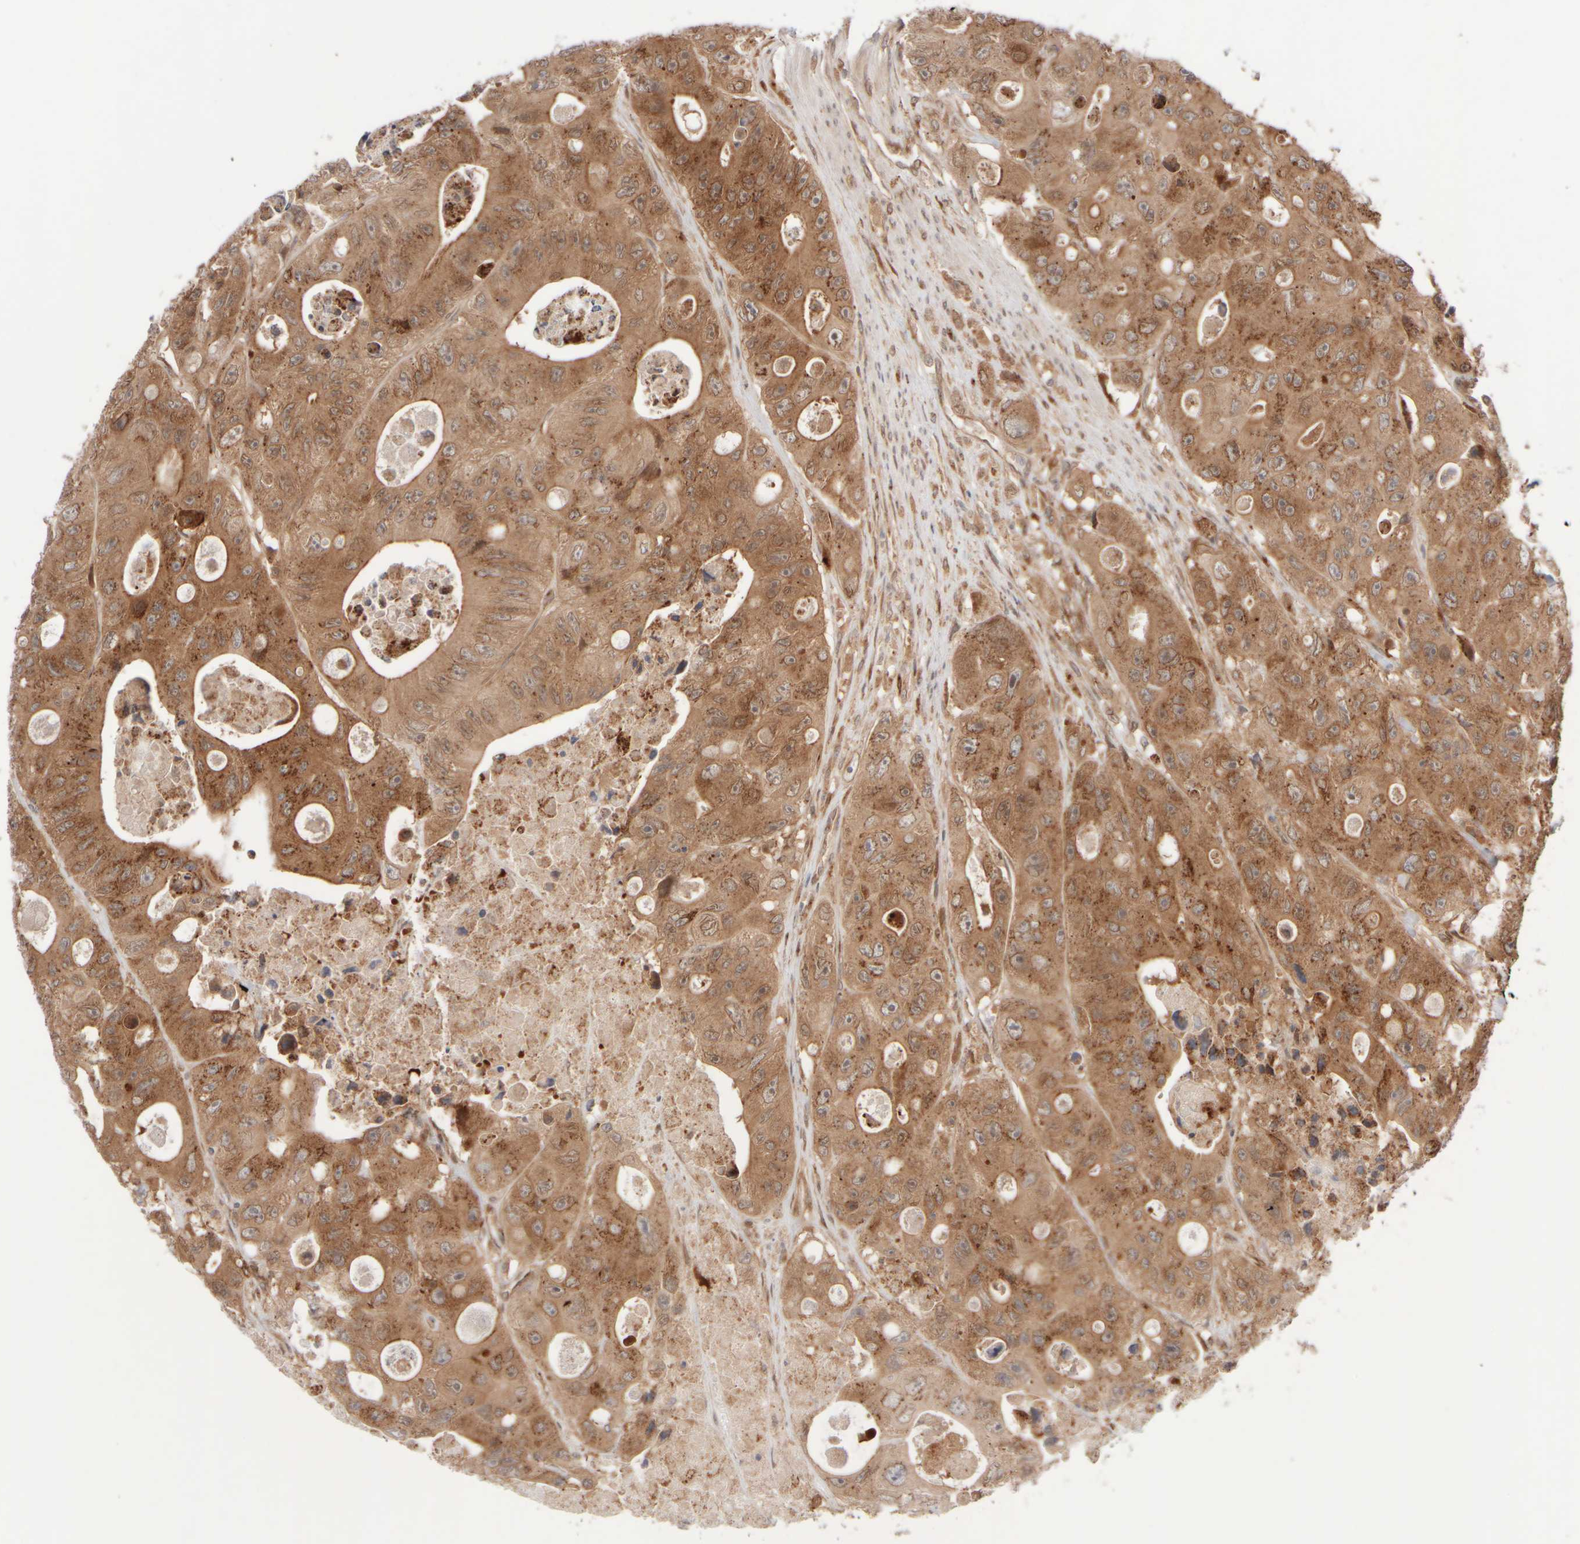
{"staining": {"intensity": "moderate", "quantity": ">75%", "location": "cytoplasmic/membranous"}, "tissue": "colorectal cancer", "cell_type": "Tumor cells", "image_type": "cancer", "snomed": [{"axis": "morphology", "description": "Adenocarcinoma, NOS"}, {"axis": "topography", "description": "Colon"}], "caption": "Protein analysis of colorectal adenocarcinoma tissue demonstrates moderate cytoplasmic/membranous expression in approximately >75% of tumor cells.", "gene": "GCN1", "patient": {"sex": "female", "age": 46}}